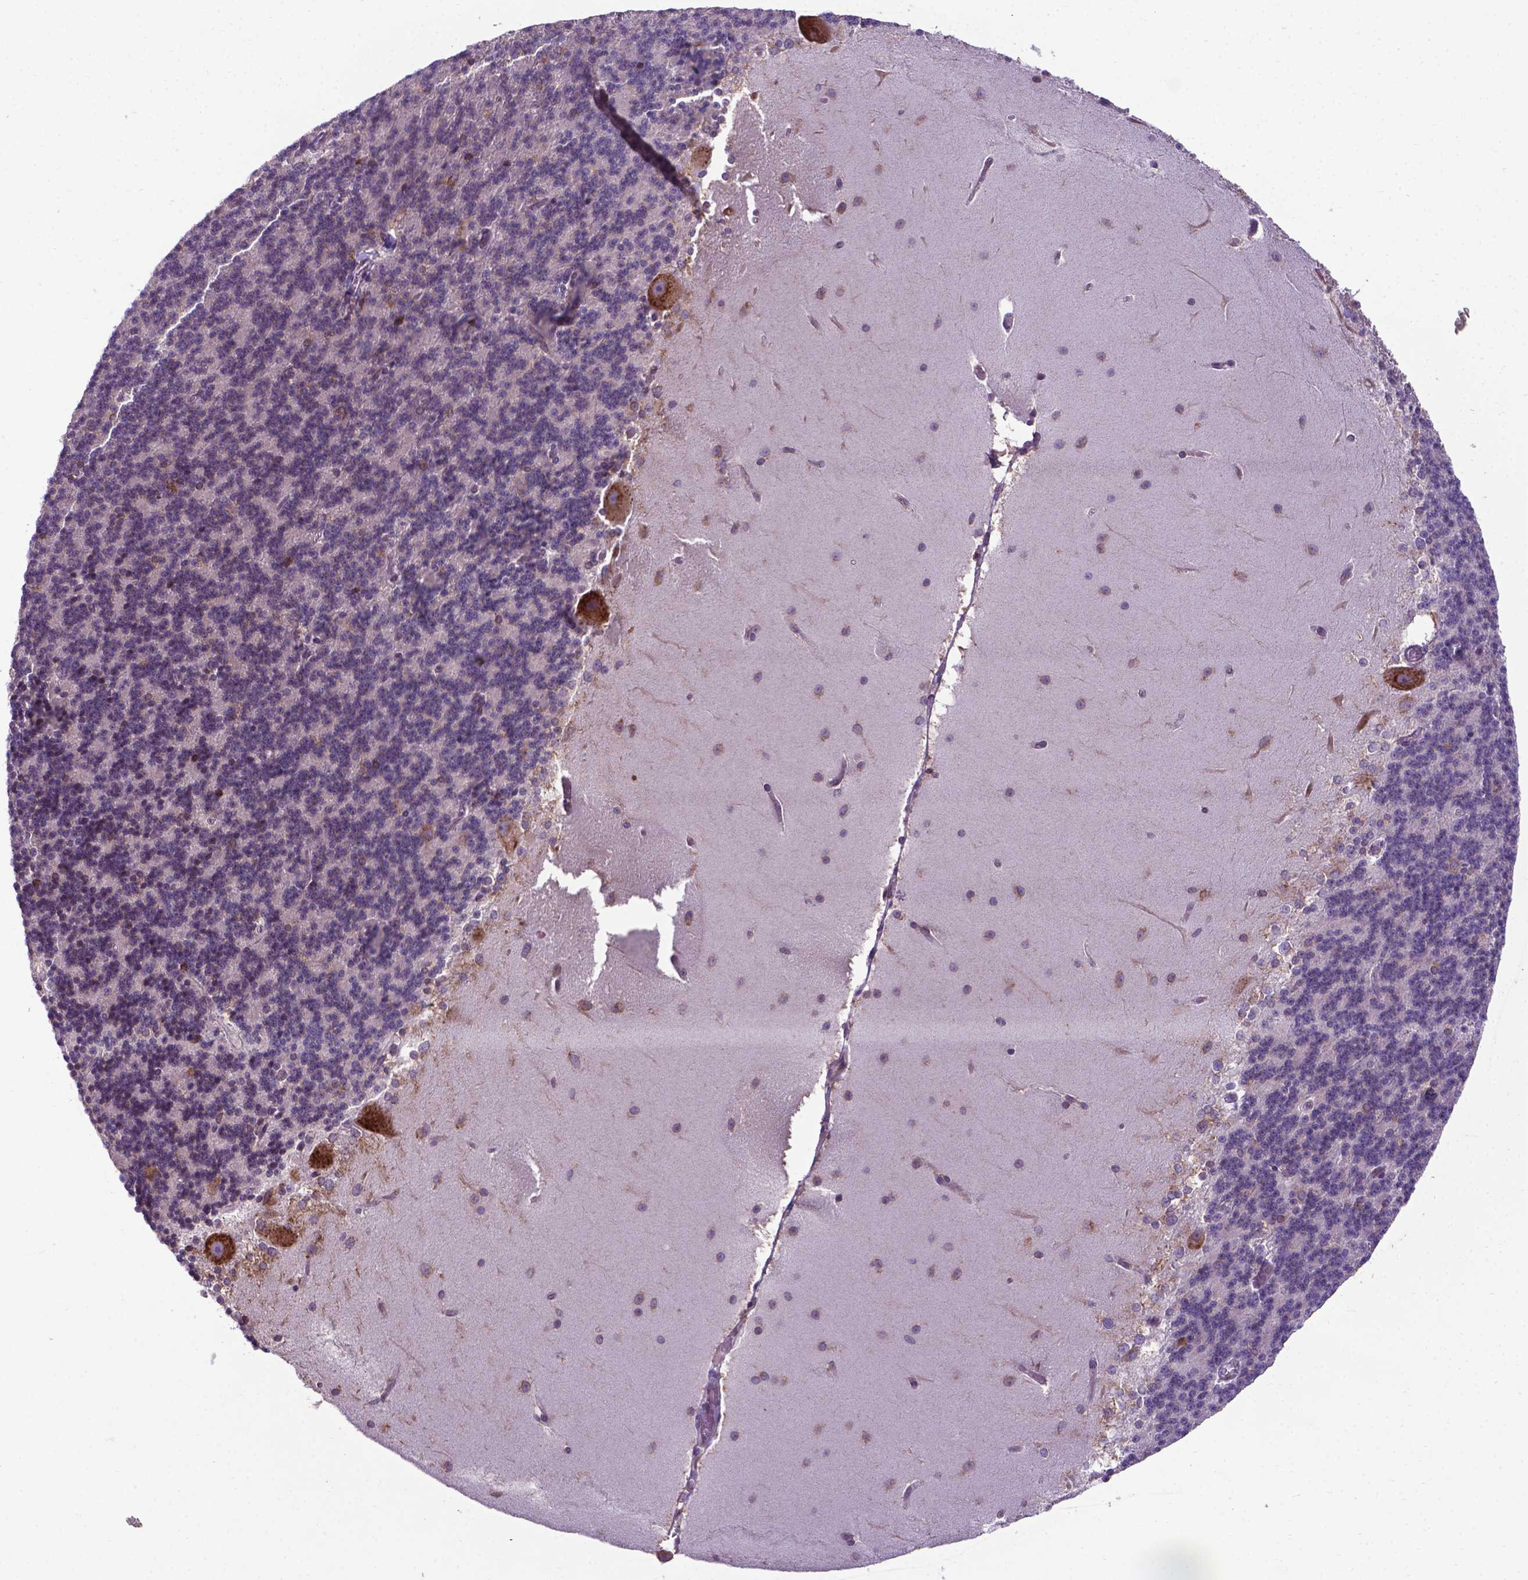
{"staining": {"intensity": "weak", "quantity": "<25%", "location": "cytoplasmic/membranous"}, "tissue": "cerebellum", "cell_type": "Cells in granular layer", "image_type": "normal", "snomed": [{"axis": "morphology", "description": "Normal tissue, NOS"}, {"axis": "topography", "description": "Cerebellum"}], "caption": "This is an IHC micrograph of normal human cerebellum. There is no expression in cells in granular layer.", "gene": "ENSG00000269590", "patient": {"sex": "female", "age": 19}}